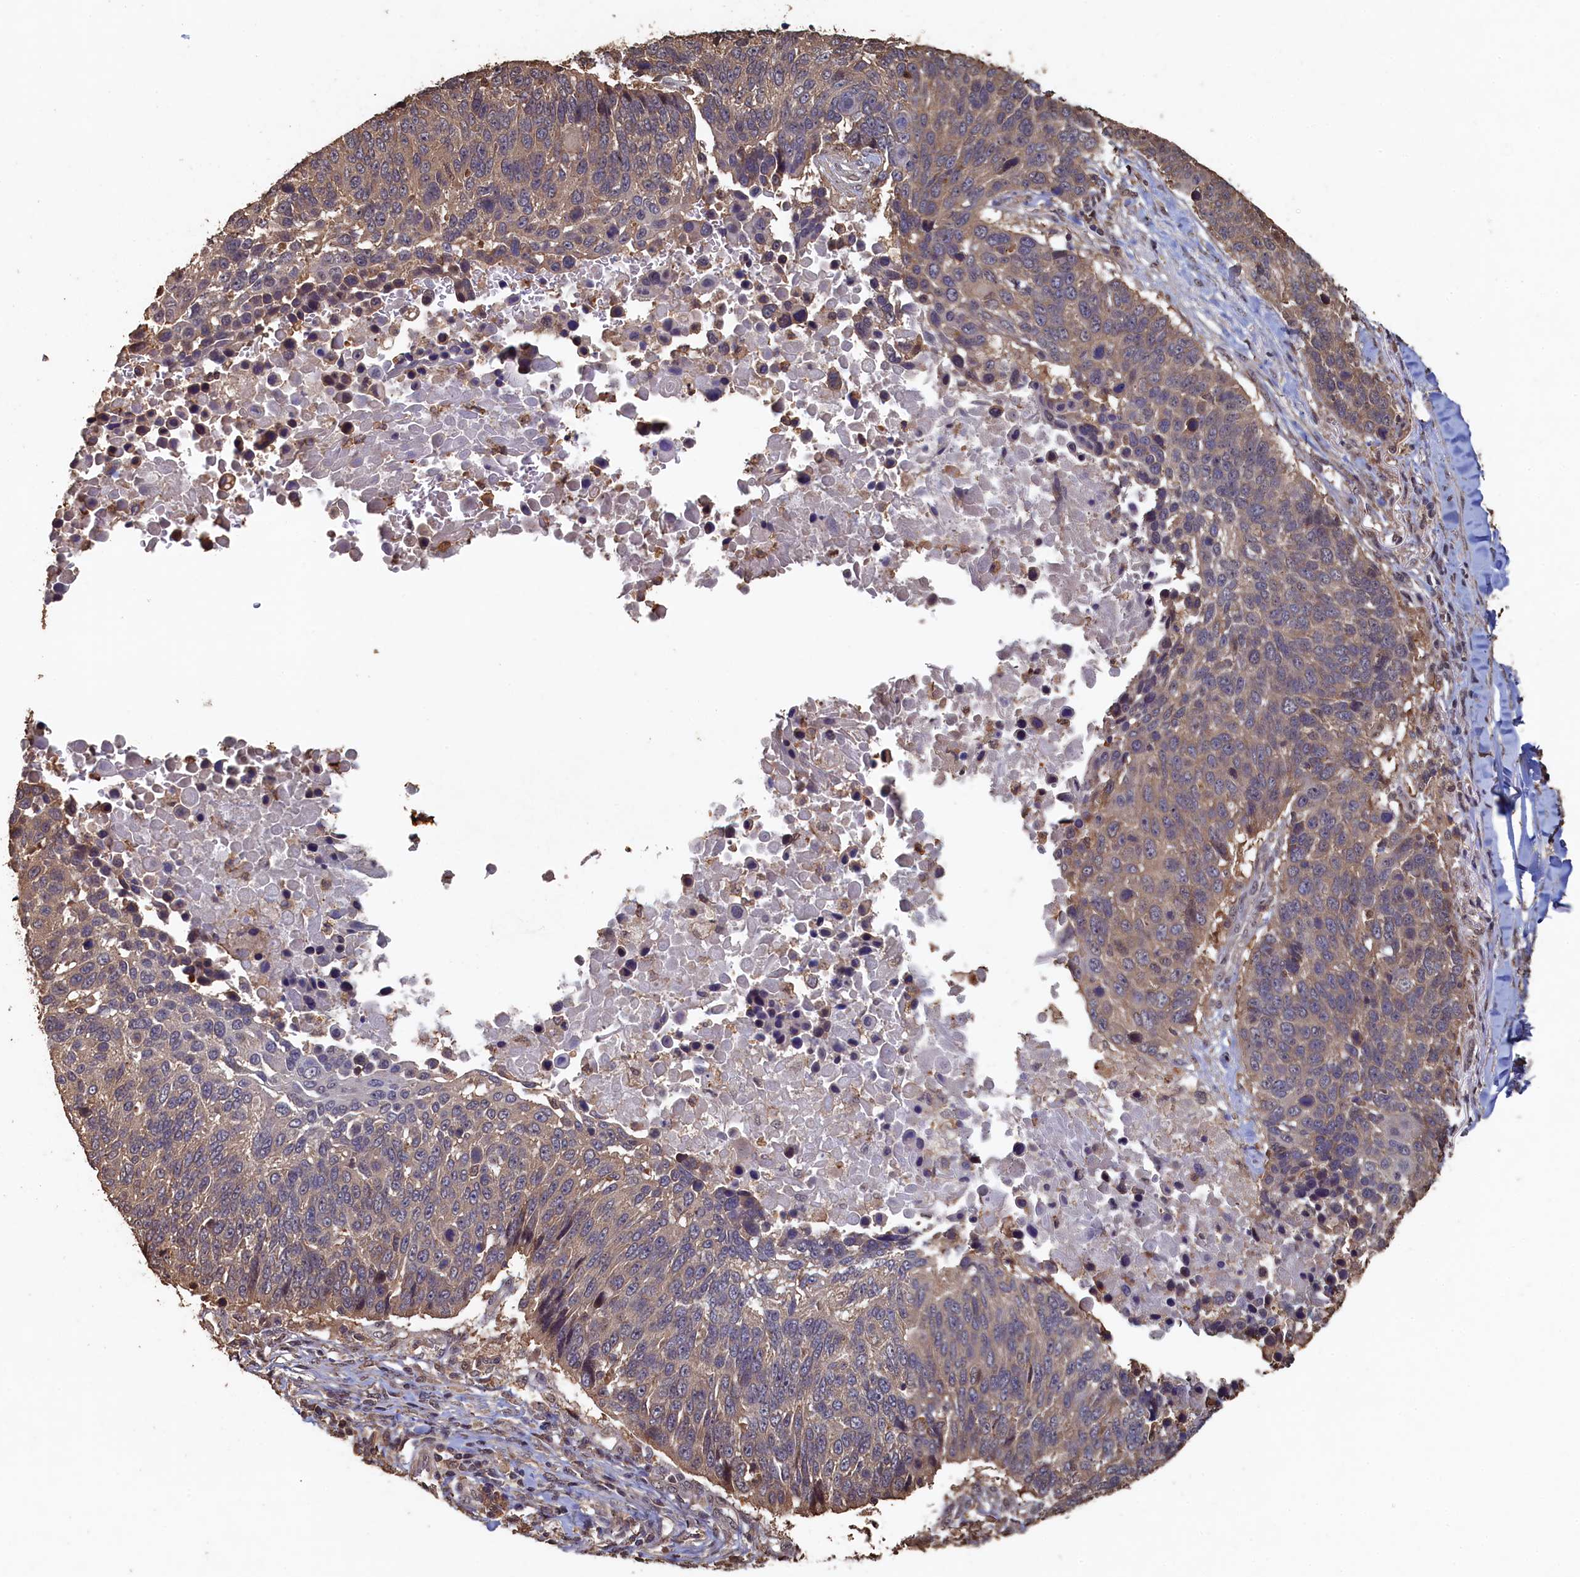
{"staining": {"intensity": "weak", "quantity": "25%-75%", "location": "cytoplasmic/membranous"}, "tissue": "lung cancer", "cell_type": "Tumor cells", "image_type": "cancer", "snomed": [{"axis": "morphology", "description": "Normal tissue, NOS"}, {"axis": "morphology", "description": "Squamous cell carcinoma, NOS"}, {"axis": "topography", "description": "Lymph node"}, {"axis": "topography", "description": "Lung"}], "caption": "Human lung squamous cell carcinoma stained with a protein marker displays weak staining in tumor cells.", "gene": "PIGN", "patient": {"sex": "male", "age": 66}}